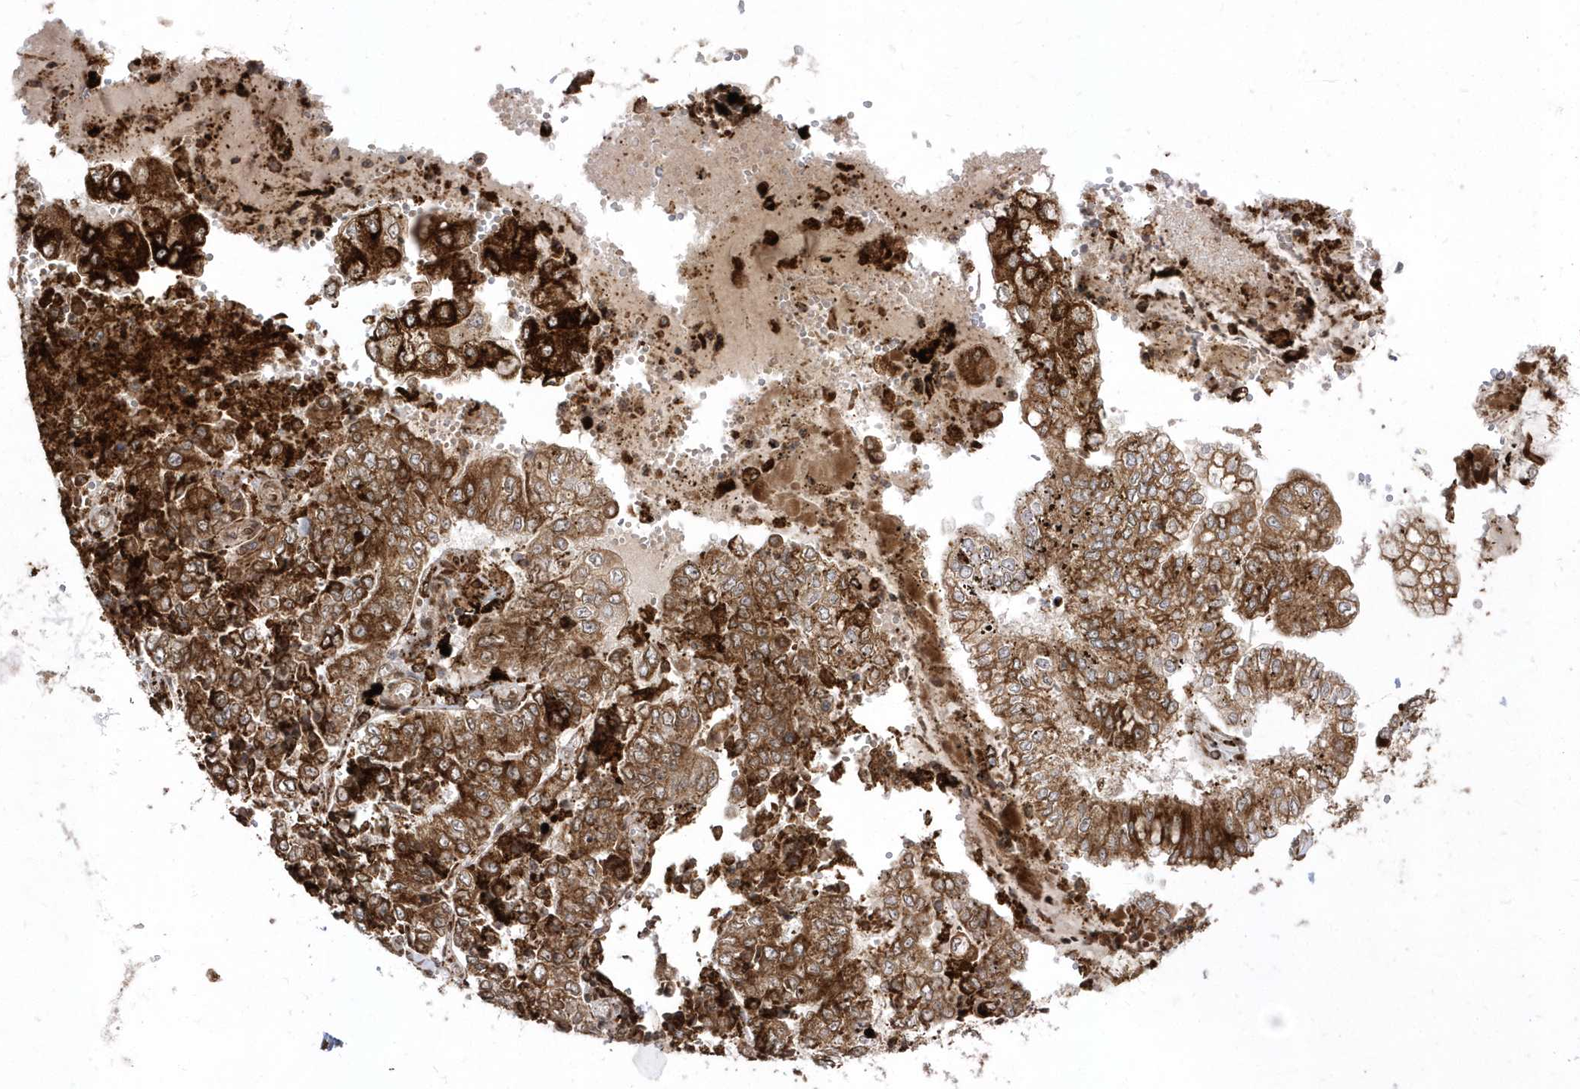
{"staining": {"intensity": "strong", "quantity": ">75%", "location": "cytoplasmic/membranous,nuclear"}, "tissue": "stomach cancer", "cell_type": "Tumor cells", "image_type": "cancer", "snomed": [{"axis": "morphology", "description": "Adenocarcinoma, NOS"}, {"axis": "topography", "description": "Stomach"}], "caption": "A histopathology image of stomach cancer stained for a protein displays strong cytoplasmic/membranous and nuclear brown staining in tumor cells. (Stains: DAB (3,3'-diaminobenzidine) in brown, nuclei in blue, Microscopy: brightfield microscopy at high magnification).", "gene": "EPC2", "patient": {"sex": "male", "age": 76}}